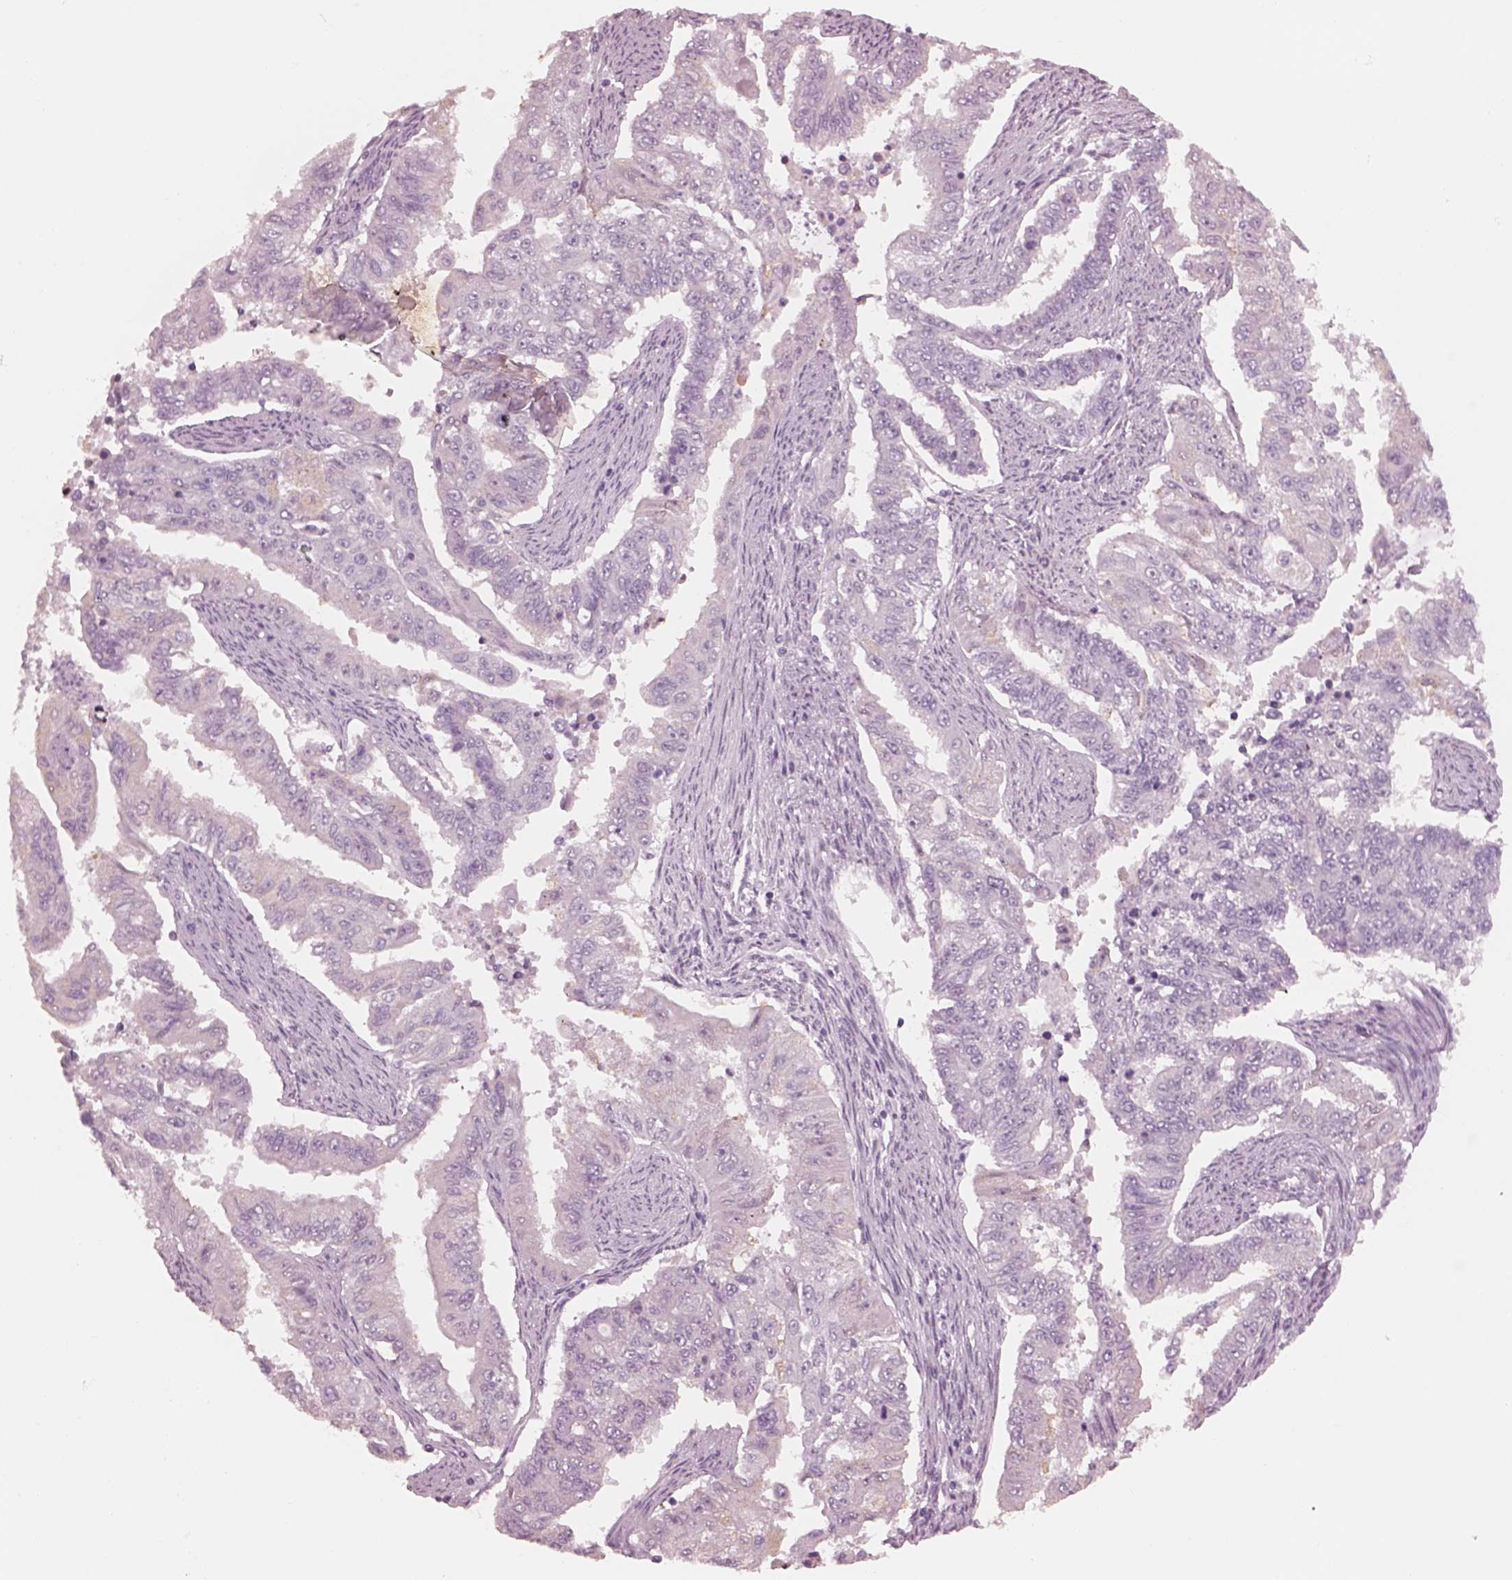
{"staining": {"intensity": "negative", "quantity": "none", "location": "none"}, "tissue": "endometrial cancer", "cell_type": "Tumor cells", "image_type": "cancer", "snomed": [{"axis": "morphology", "description": "Adenocarcinoma, NOS"}, {"axis": "topography", "description": "Uterus"}], "caption": "High power microscopy photomicrograph of an immunohistochemistry (IHC) histopathology image of endometrial cancer (adenocarcinoma), revealing no significant staining in tumor cells. (DAB immunohistochemistry (IHC) with hematoxylin counter stain).", "gene": "KRTAP24-1", "patient": {"sex": "female", "age": 59}}